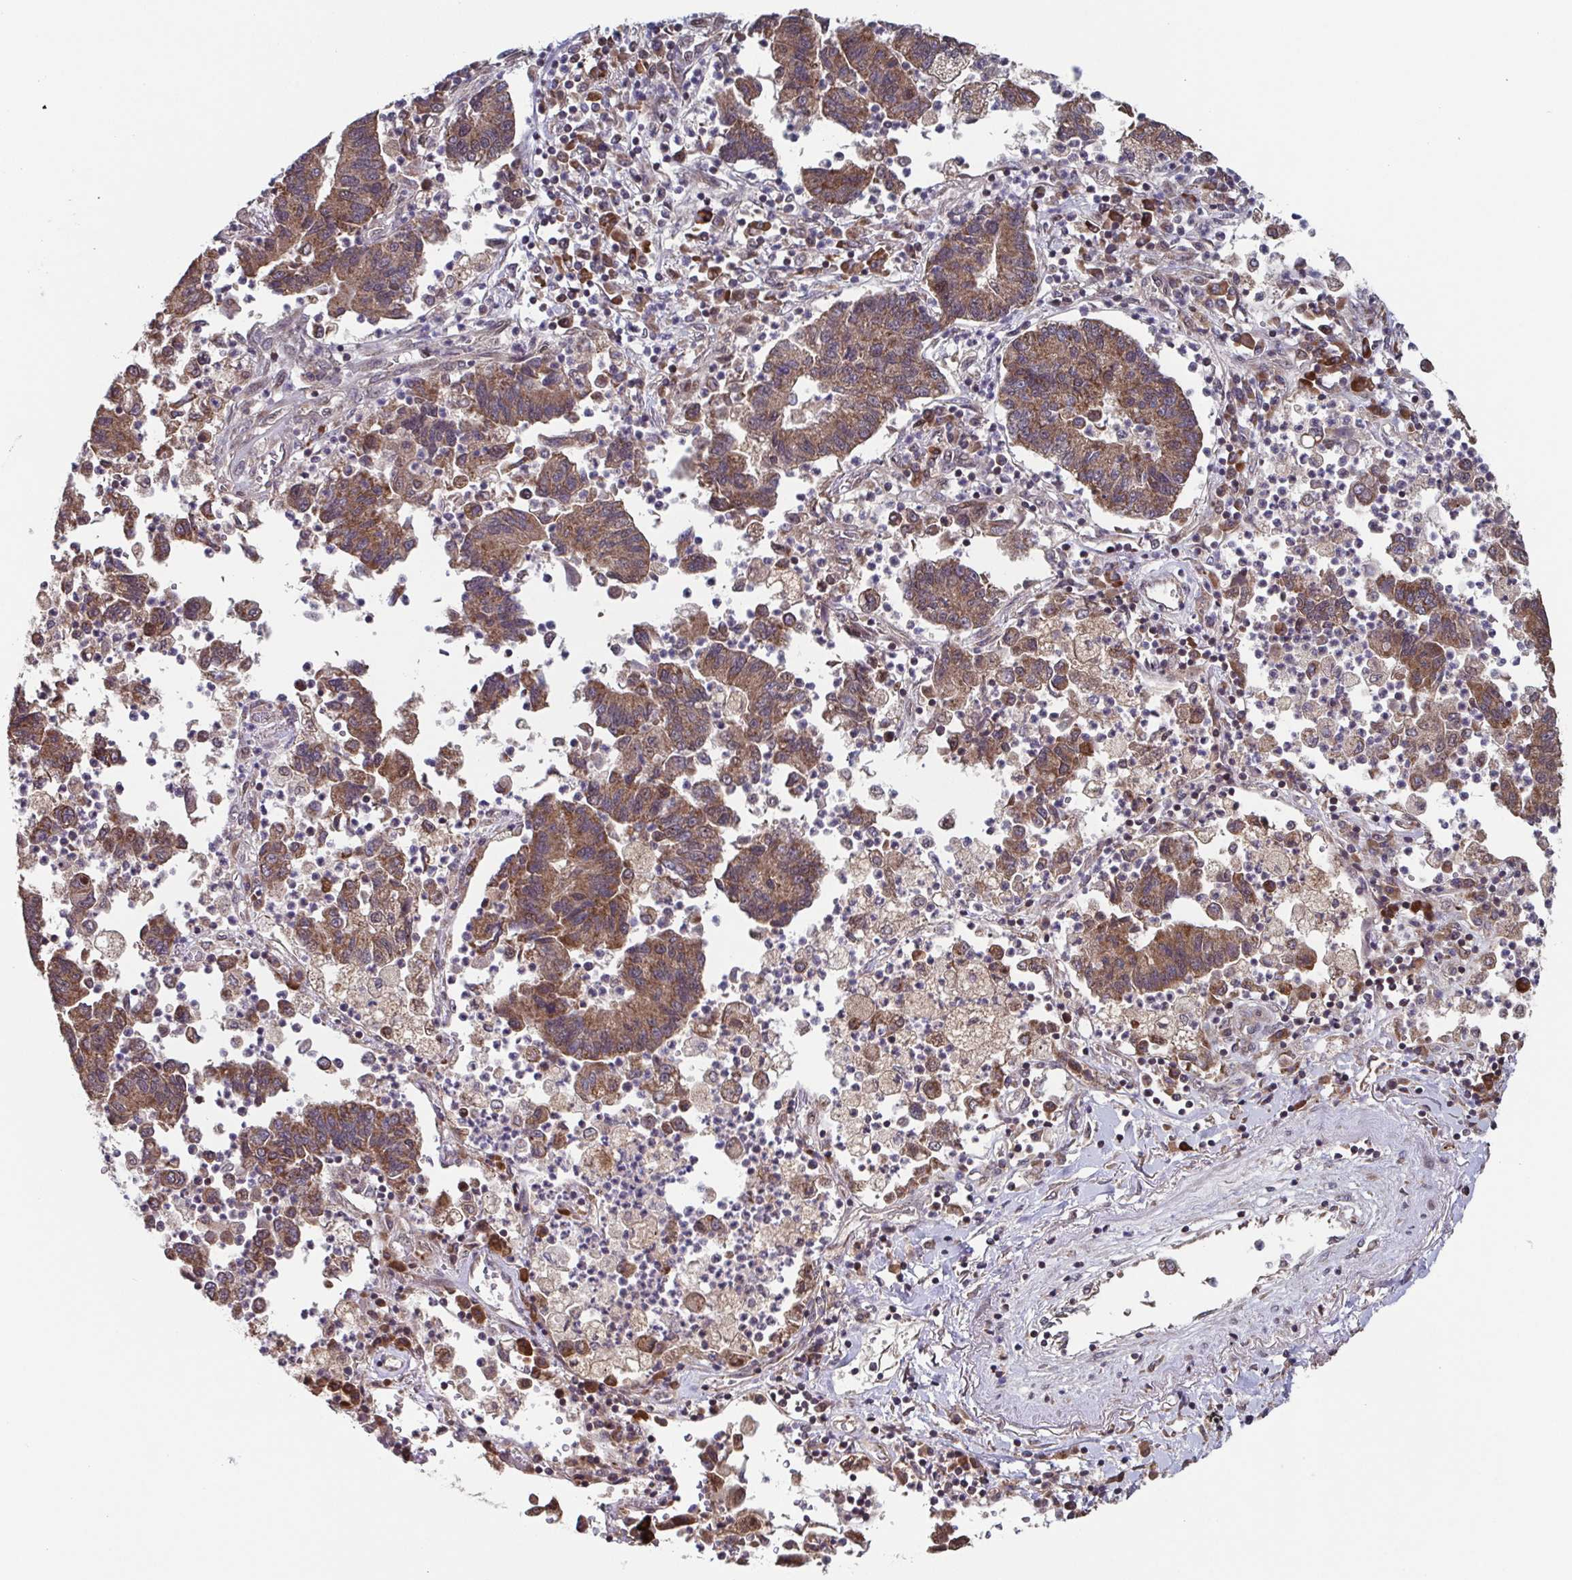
{"staining": {"intensity": "moderate", "quantity": ">75%", "location": "cytoplasmic/membranous"}, "tissue": "lung cancer", "cell_type": "Tumor cells", "image_type": "cancer", "snomed": [{"axis": "morphology", "description": "Adenocarcinoma, NOS"}, {"axis": "topography", "description": "Lung"}], "caption": "Lung cancer stained for a protein (brown) exhibits moderate cytoplasmic/membranous positive positivity in about >75% of tumor cells.", "gene": "TTC19", "patient": {"sex": "female", "age": 57}}